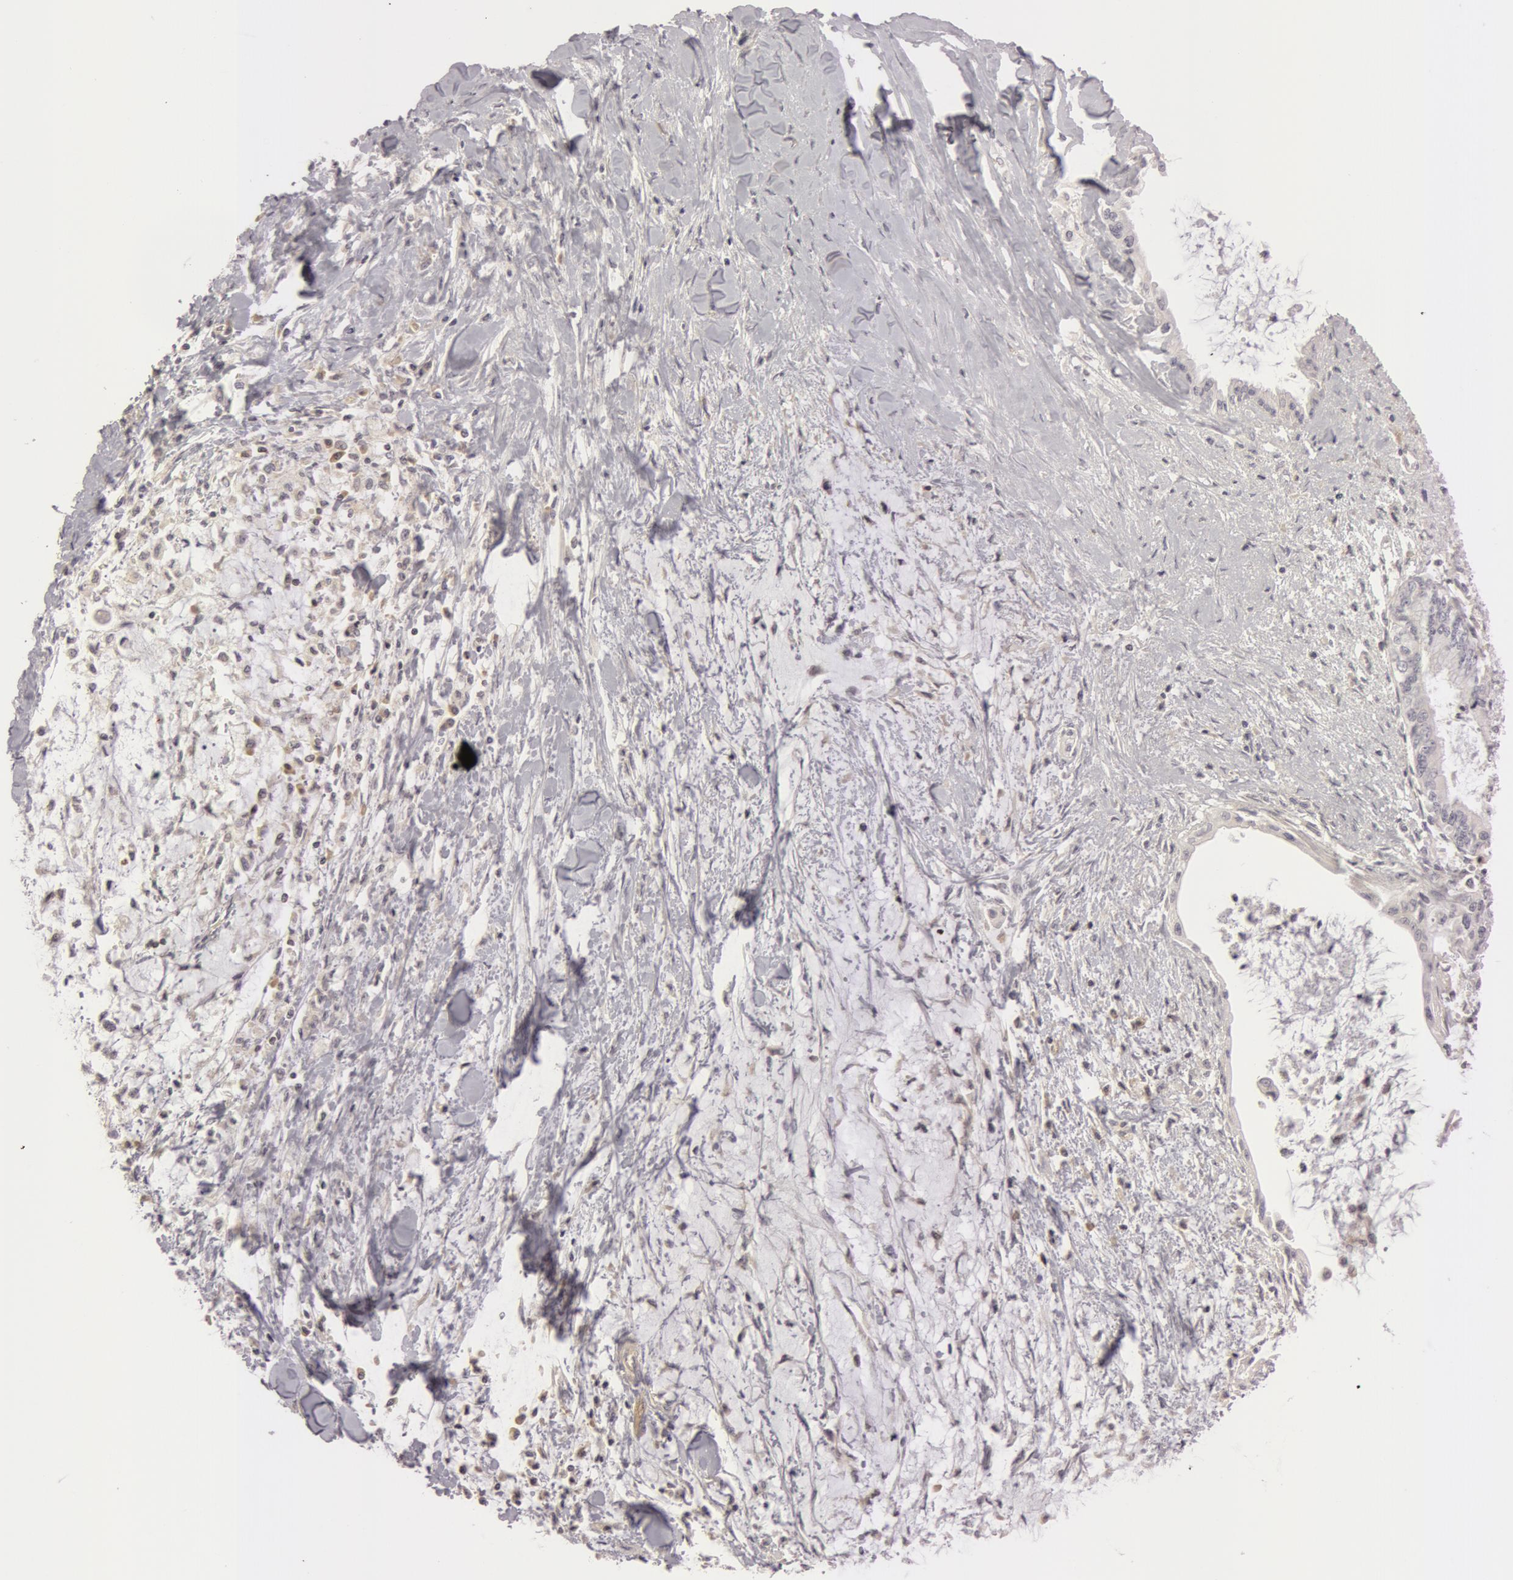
{"staining": {"intensity": "negative", "quantity": "none", "location": "none"}, "tissue": "pancreatic cancer", "cell_type": "Tumor cells", "image_type": "cancer", "snomed": [{"axis": "morphology", "description": "Adenocarcinoma, NOS"}, {"axis": "topography", "description": "Pancreas"}], "caption": "Tumor cells show no significant protein positivity in adenocarcinoma (pancreatic).", "gene": "RALGAPA1", "patient": {"sex": "female", "age": 64}}